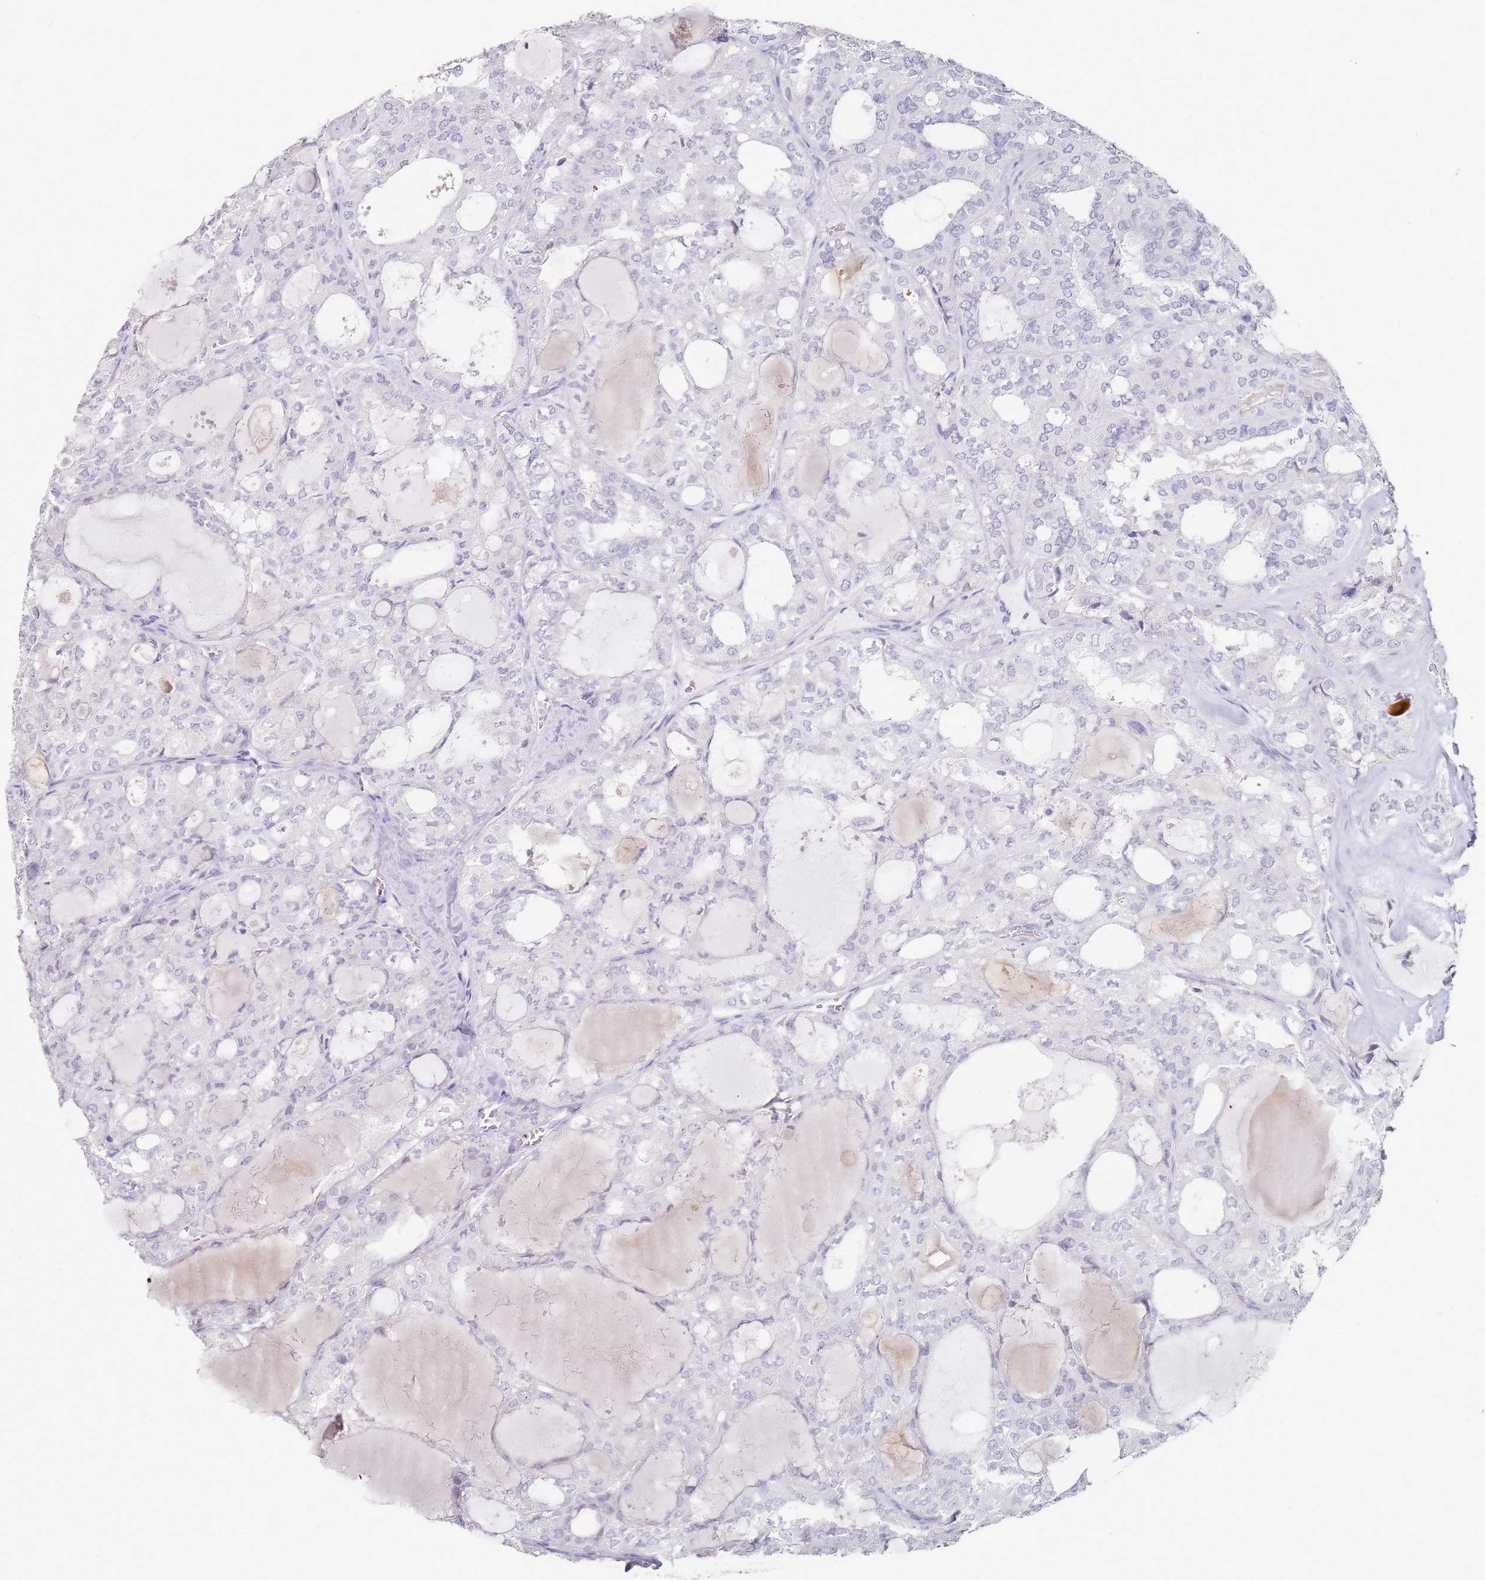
{"staining": {"intensity": "negative", "quantity": "none", "location": "none"}, "tissue": "thyroid cancer", "cell_type": "Tumor cells", "image_type": "cancer", "snomed": [{"axis": "morphology", "description": "Follicular adenoma carcinoma, NOS"}, {"axis": "topography", "description": "Thyroid gland"}], "caption": "Tumor cells are negative for protein expression in human thyroid cancer.", "gene": "DNAH11", "patient": {"sex": "male", "age": 75}}